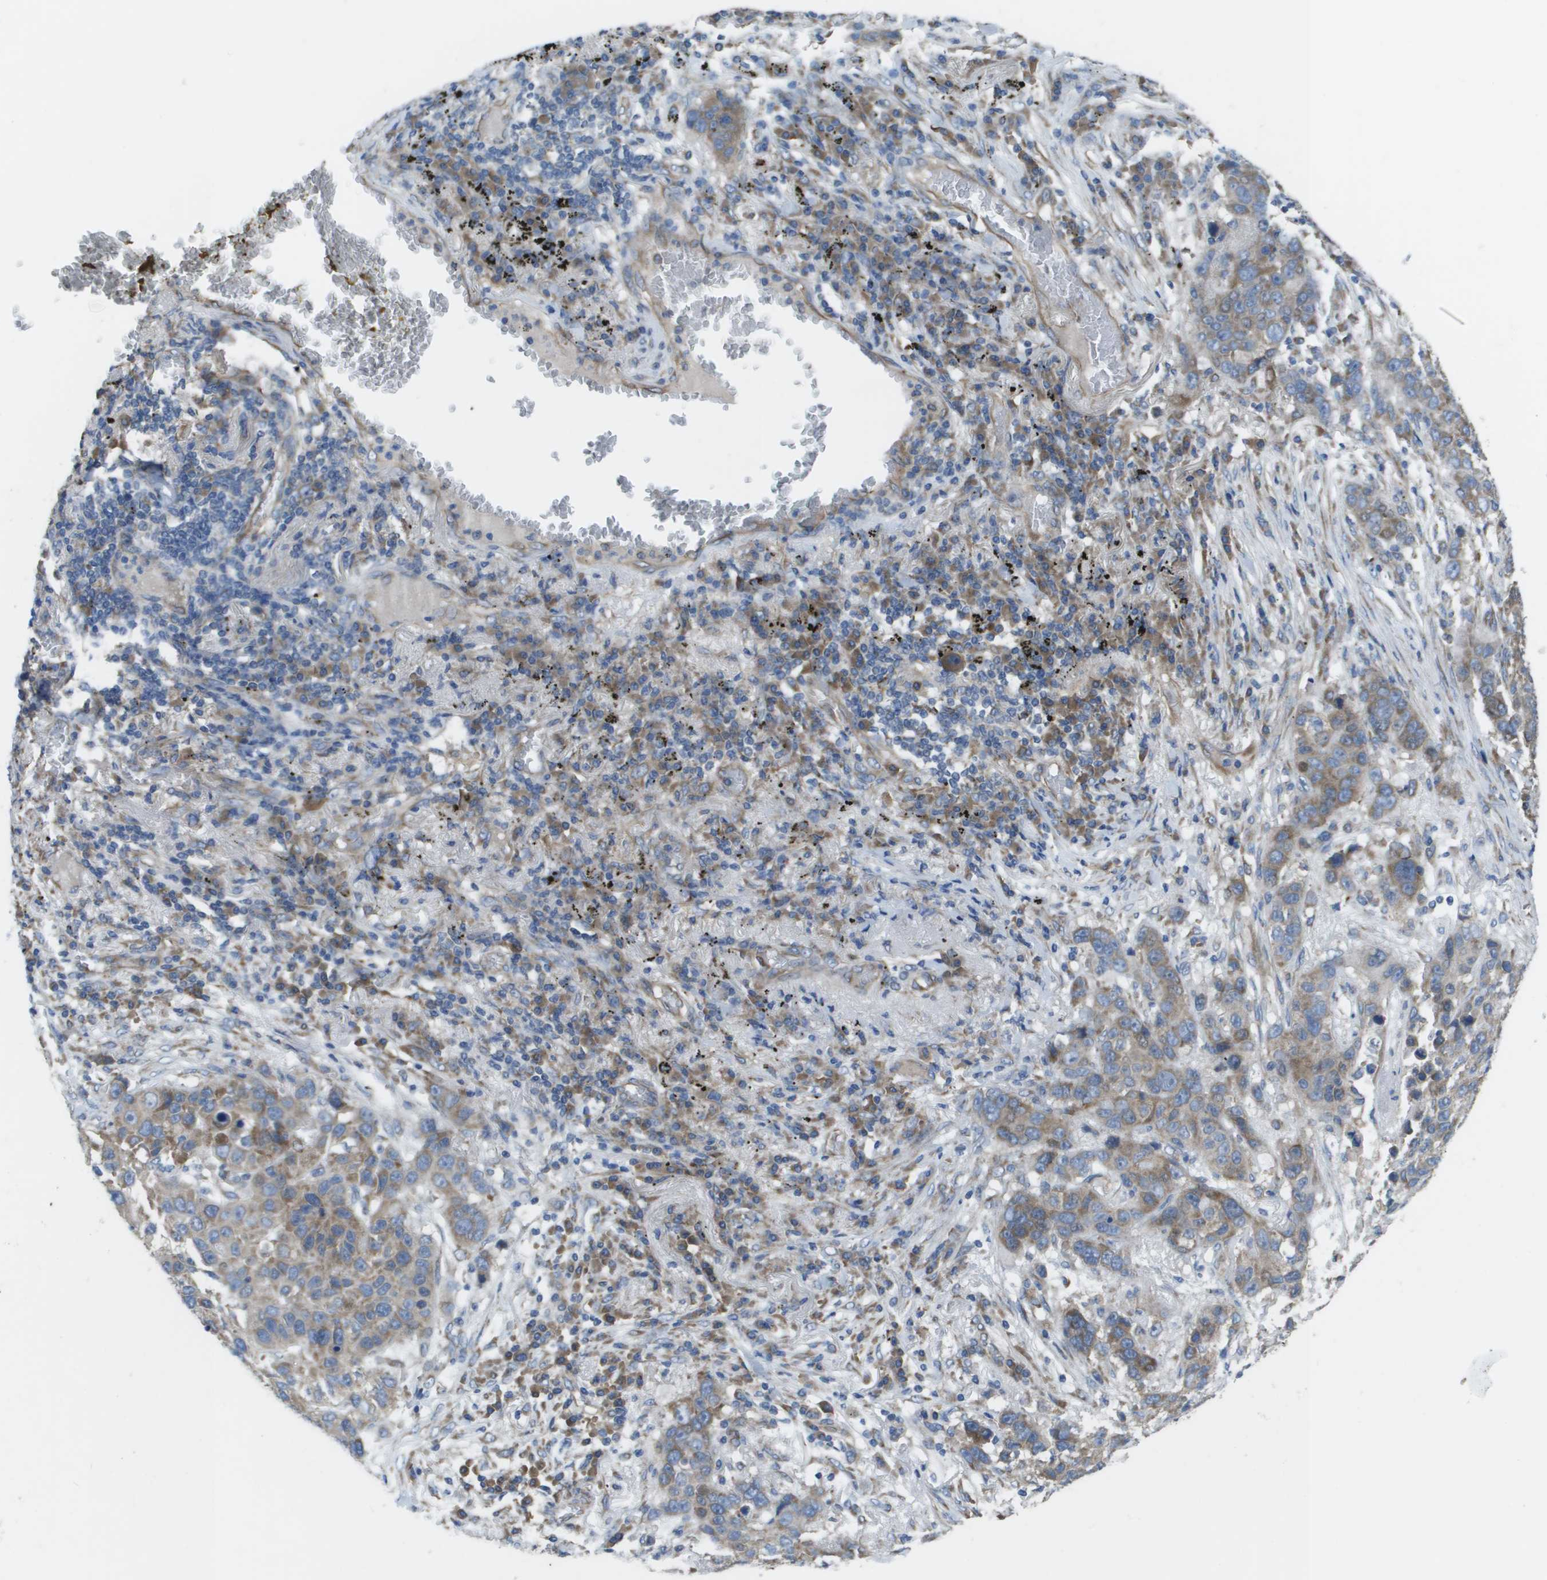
{"staining": {"intensity": "moderate", "quantity": "<25%", "location": "cytoplasmic/membranous"}, "tissue": "lung cancer", "cell_type": "Tumor cells", "image_type": "cancer", "snomed": [{"axis": "morphology", "description": "Squamous cell carcinoma, NOS"}, {"axis": "topography", "description": "Lung"}], "caption": "Lung squamous cell carcinoma tissue displays moderate cytoplasmic/membranous staining in approximately <25% of tumor cells, visualized by immunohistochemistry.", "gene": "CLCN2", "patient": {"sex": "male", "age": 57}}